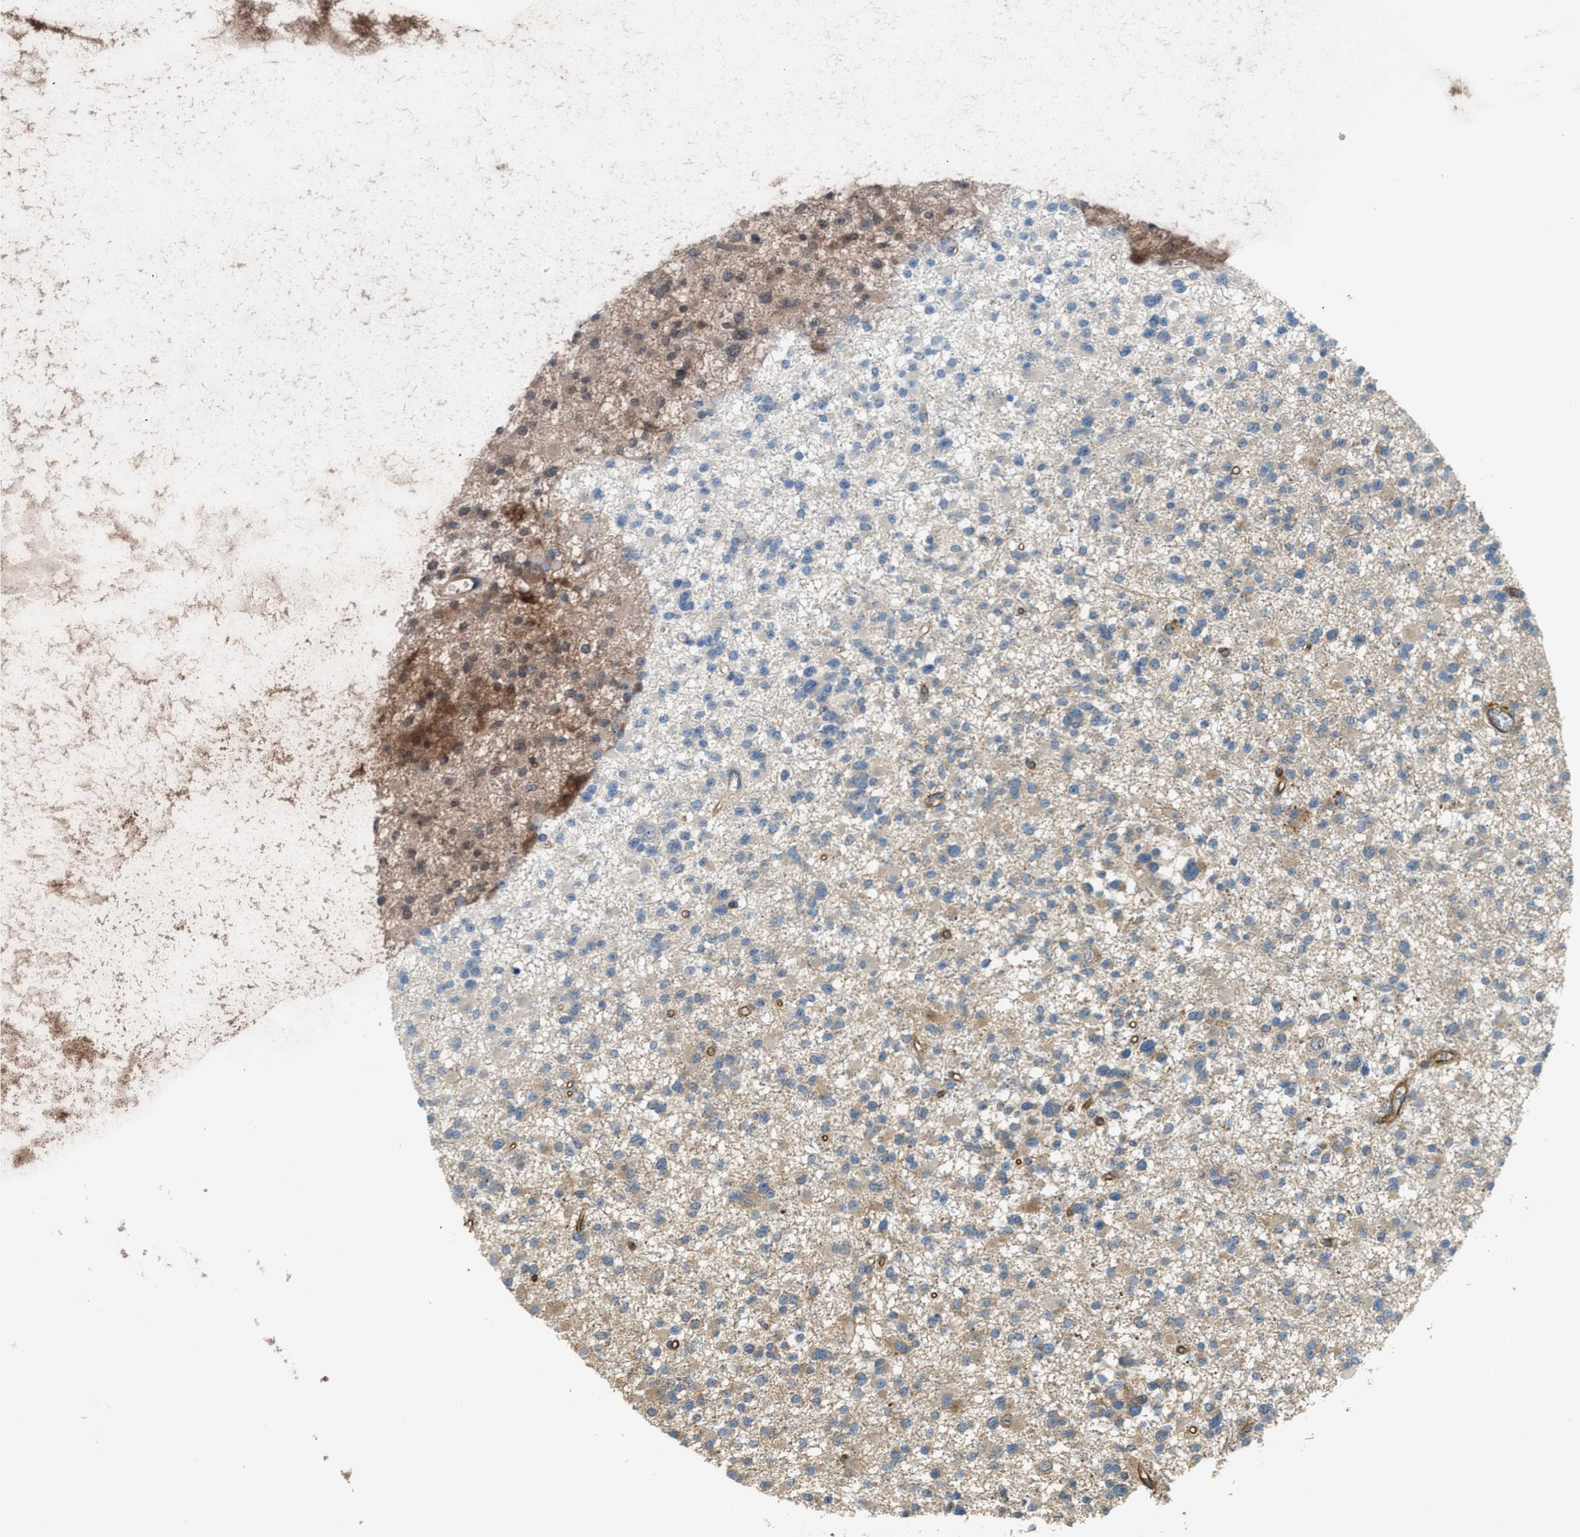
{"staining": {"intensity": "weak", "quantity": "<25%", "location": "cytoplasmic/membranous"}, "tissue": "glioma", "cell_type": "Tumor cells", "image_type": "cancer", "snomed": [{"axis": "morphology", "description": "Glioma, malignant, Low grade"}, {"axis": "topography", "description": "Brain"}], "caption": "Immunohistochemical staining of glioma demonstrates no significant staining in tumor cells.", "gene": "BAG4", "patient": {"sex": "female", "age": 22}}